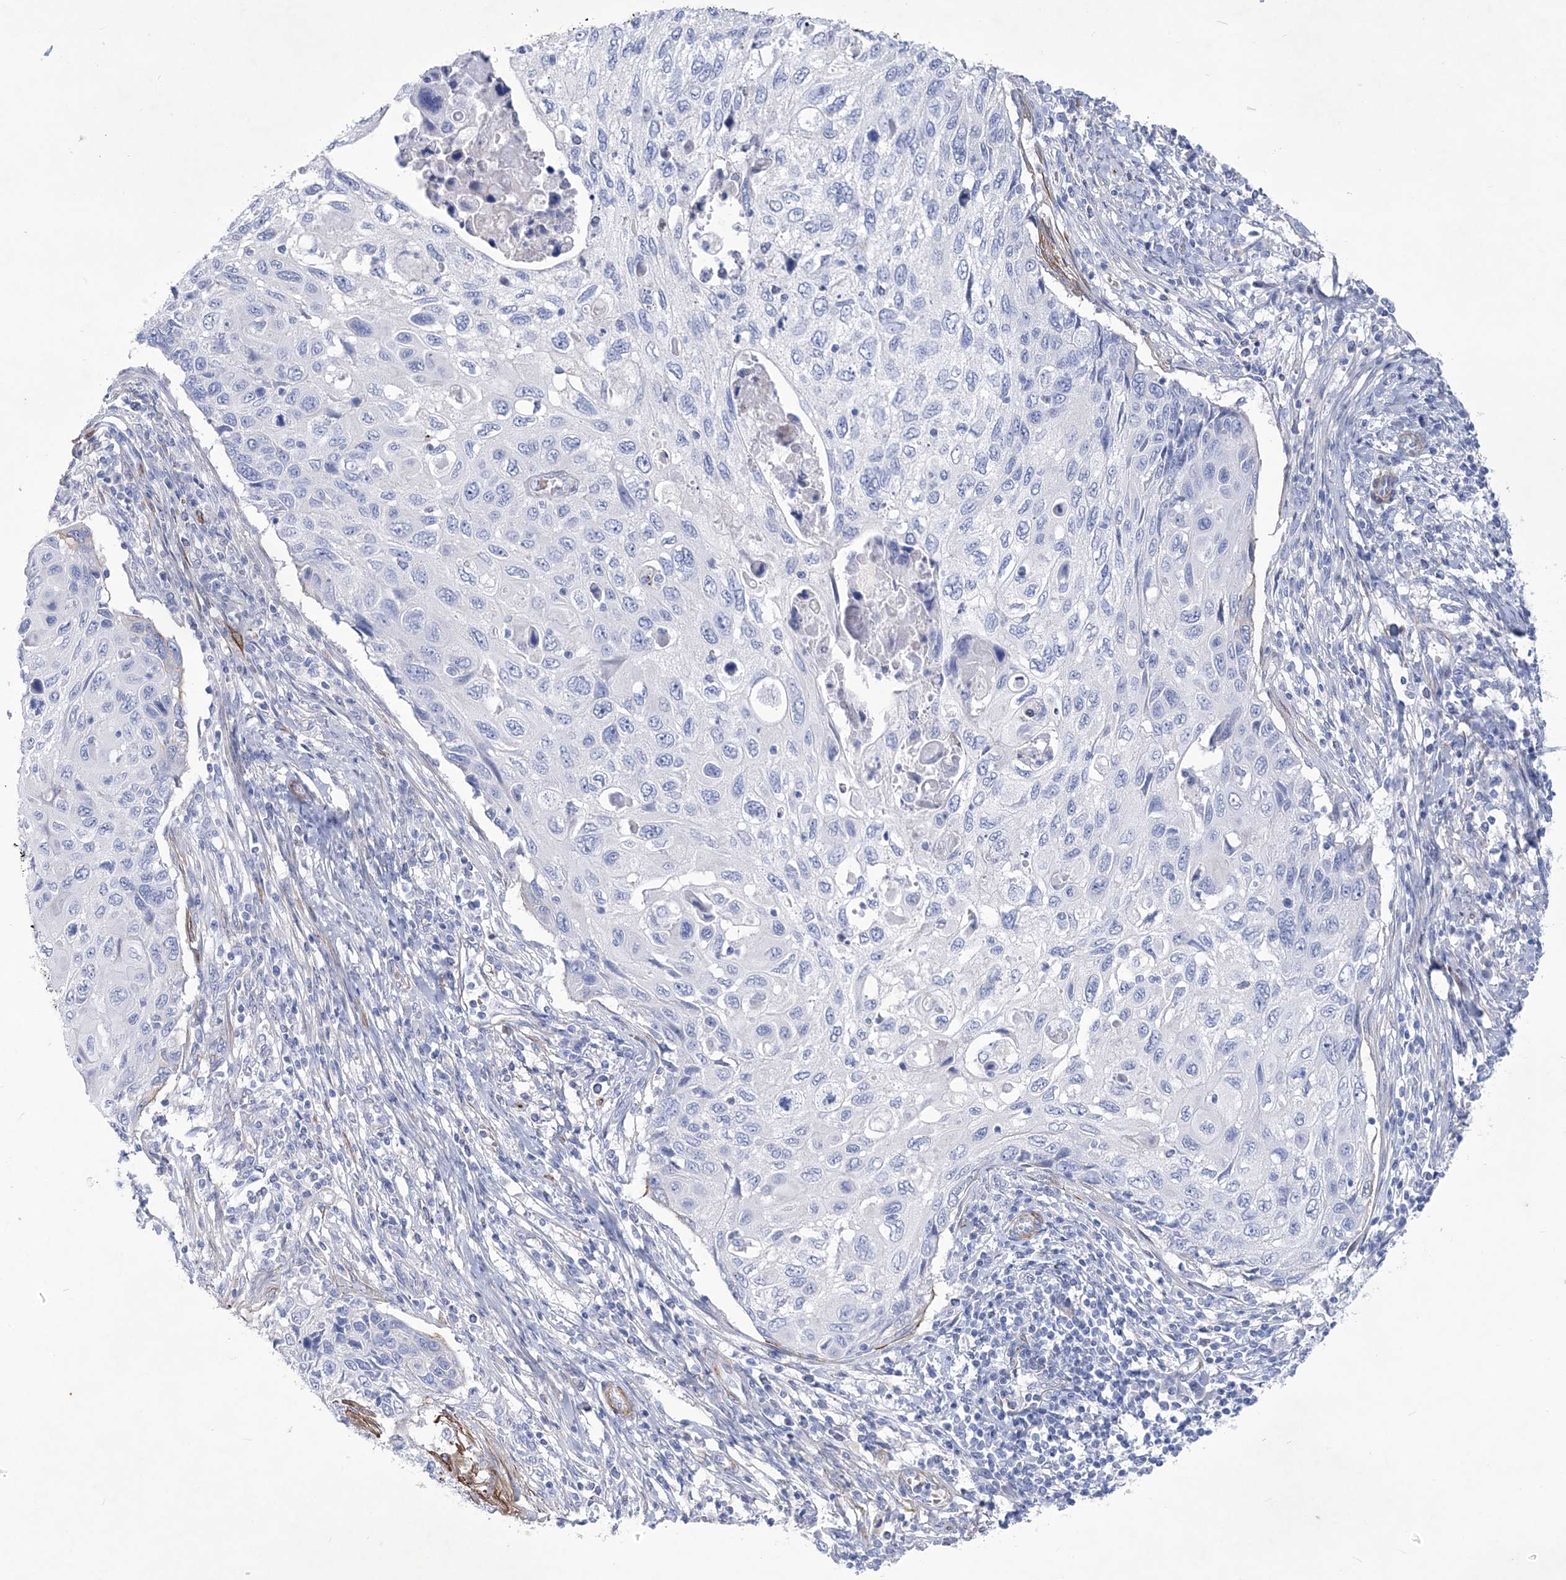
{"staining": {"intensity": "negative", "quantity": "none", "location": "none"}, "tissue": "cervical cancer", "cell_type": "Tumor cells", "image_type": "cancer", "snomed": [{"axis": "morphology", "description": "Squamous cell carcinoma, NOS"}, {"axis": "topography", "description": "Cervix"}], "caption": "A micrograph of human squamous cell carcinoma (cervical) is negative for staining in tumor cells.", "gene": "WDR74", "patient": {"sex": "female", "age": 70}}